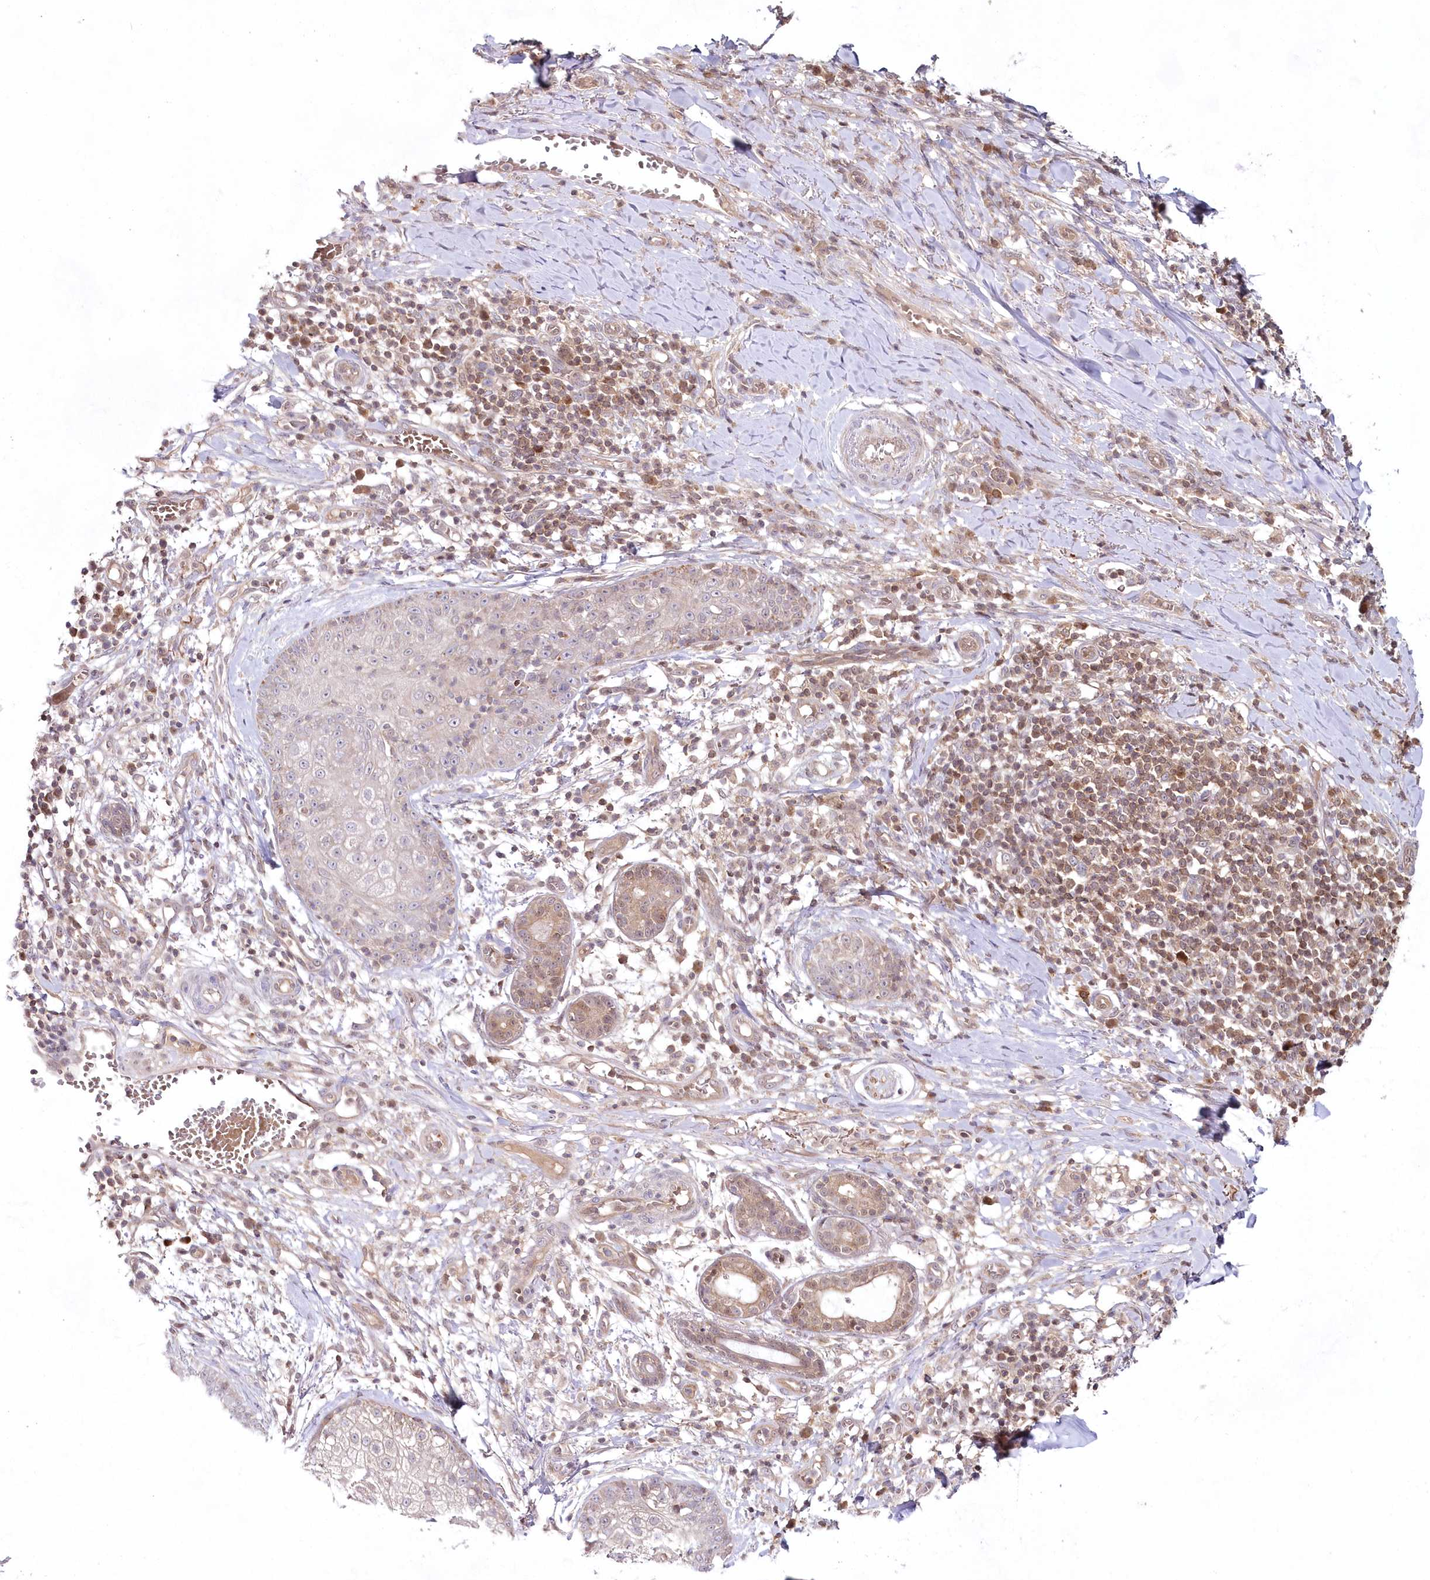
{"staining": {"intensity": "weak", "quantity": "<25%", "location": "cytoplasmic/membranous"}, "tissue": "skin cancer", "cell_type": "Tumor cells", "image_type": "cancer", "snomed": [{"axis": "morphology", "description": "Squamous cell carcinoma, NOS"}, {"axis": "topography", "description": "Skin"}], "caption": "Immunohistochemical staining of skin squamous cell carcinoma demonstrates no significant expression in tumor cells. (Immunohistochemistry (ihc), brightfield microscopy, high magnification).", "gene": "IMPA1", "patient": {"sex": "female", "age": 88}}